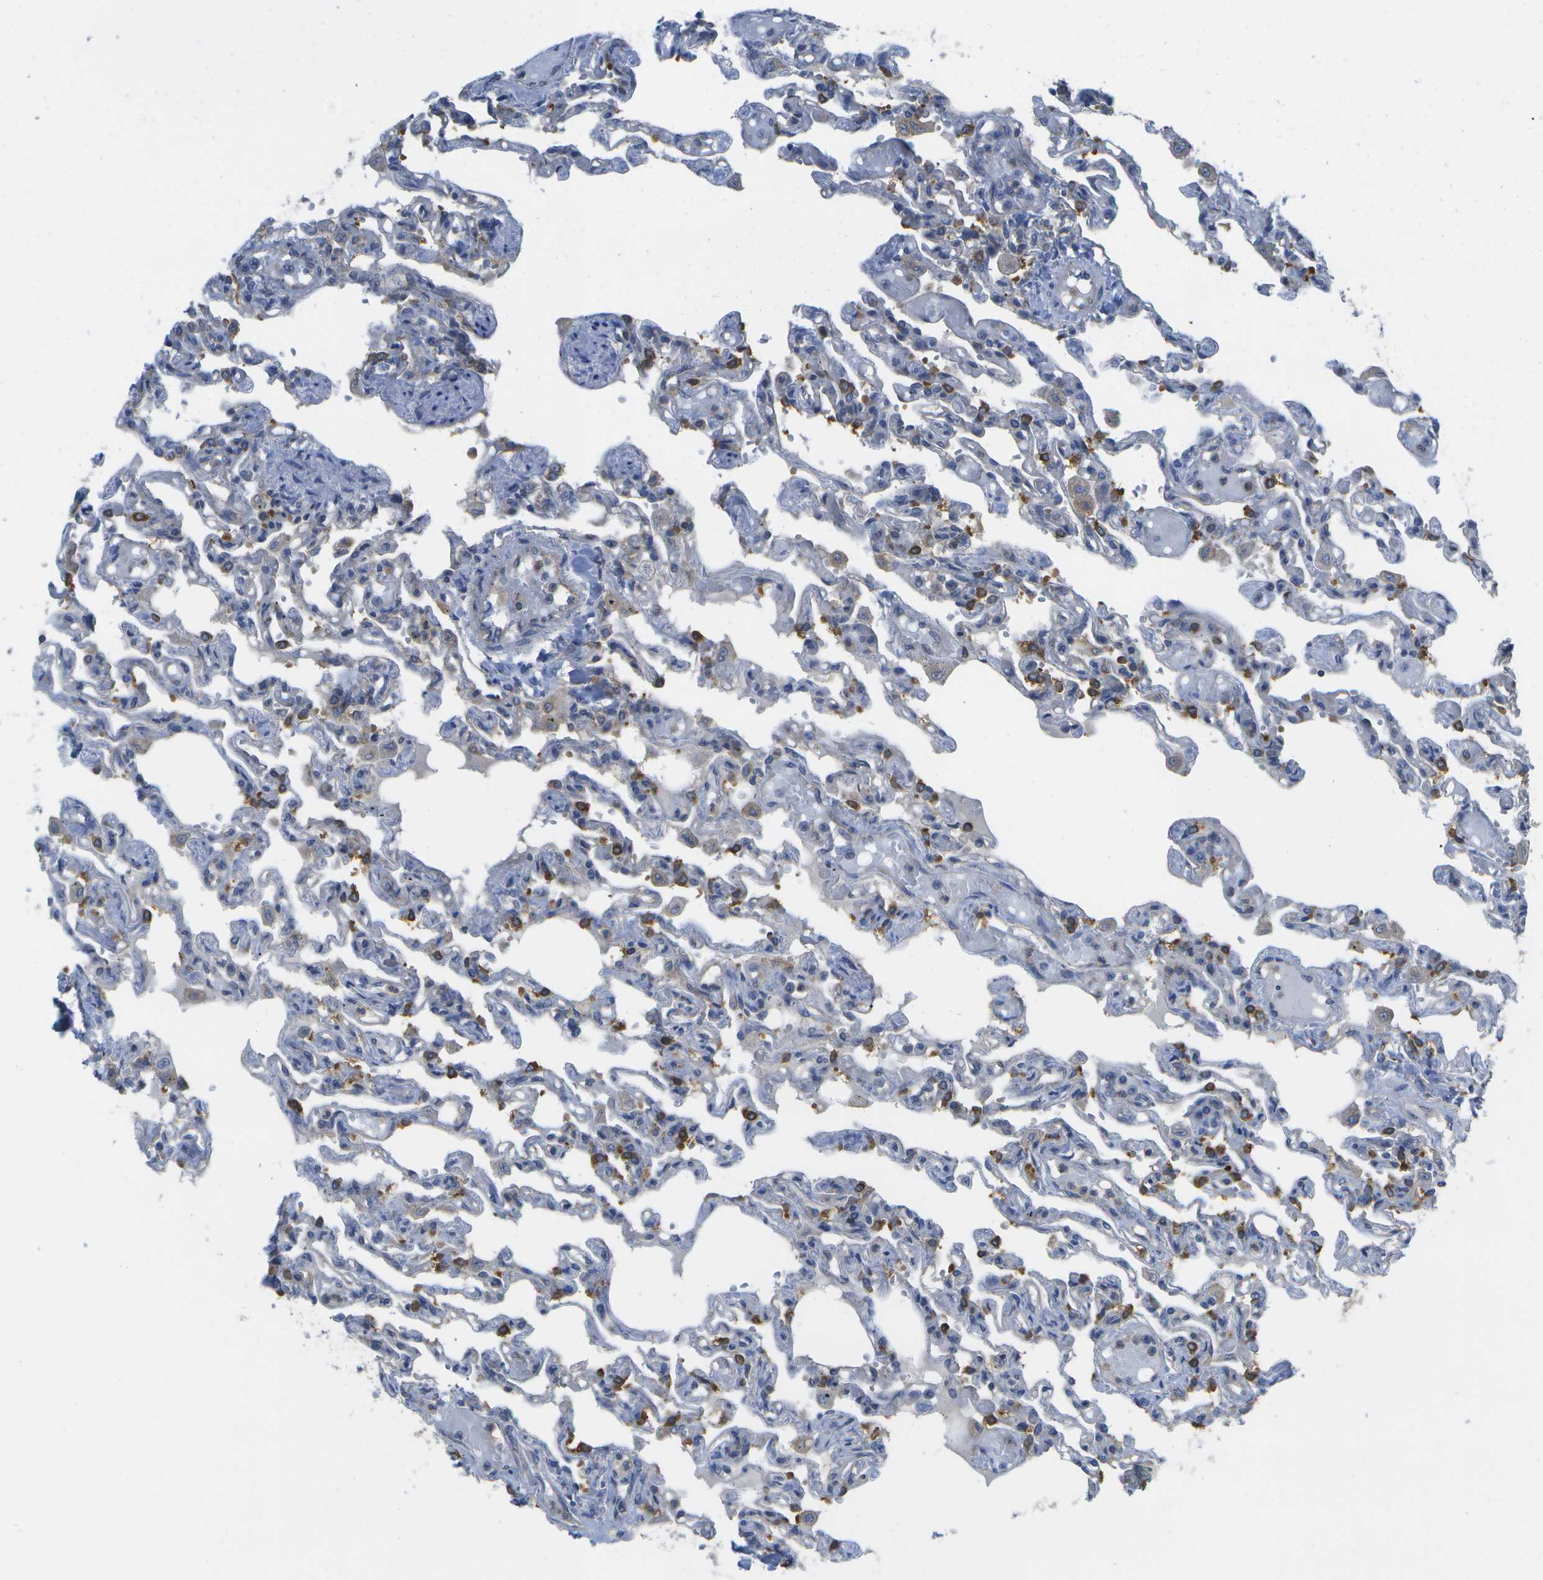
{"staining": {"intensity": "moderate", "quantity": "<25%", "location": "cytoplasmic/membranous"}, "tissue": "lung", "cell_type": "Alveolar cells", "image_type": "normal", "snomed": [{"axis": "morphology", "description": "Normal tissue, NOS"}, {"axis": "topography", "description": "Lung"}], "caption": "Protein expression by immunohistochemistry (IHC) demonstrates moderate cytoplasmic/membranous staining in approximately <25% of alveolar cells in normal lung.", "gene": "DPM3", "patient": {"sex": "male", "age": 21}}